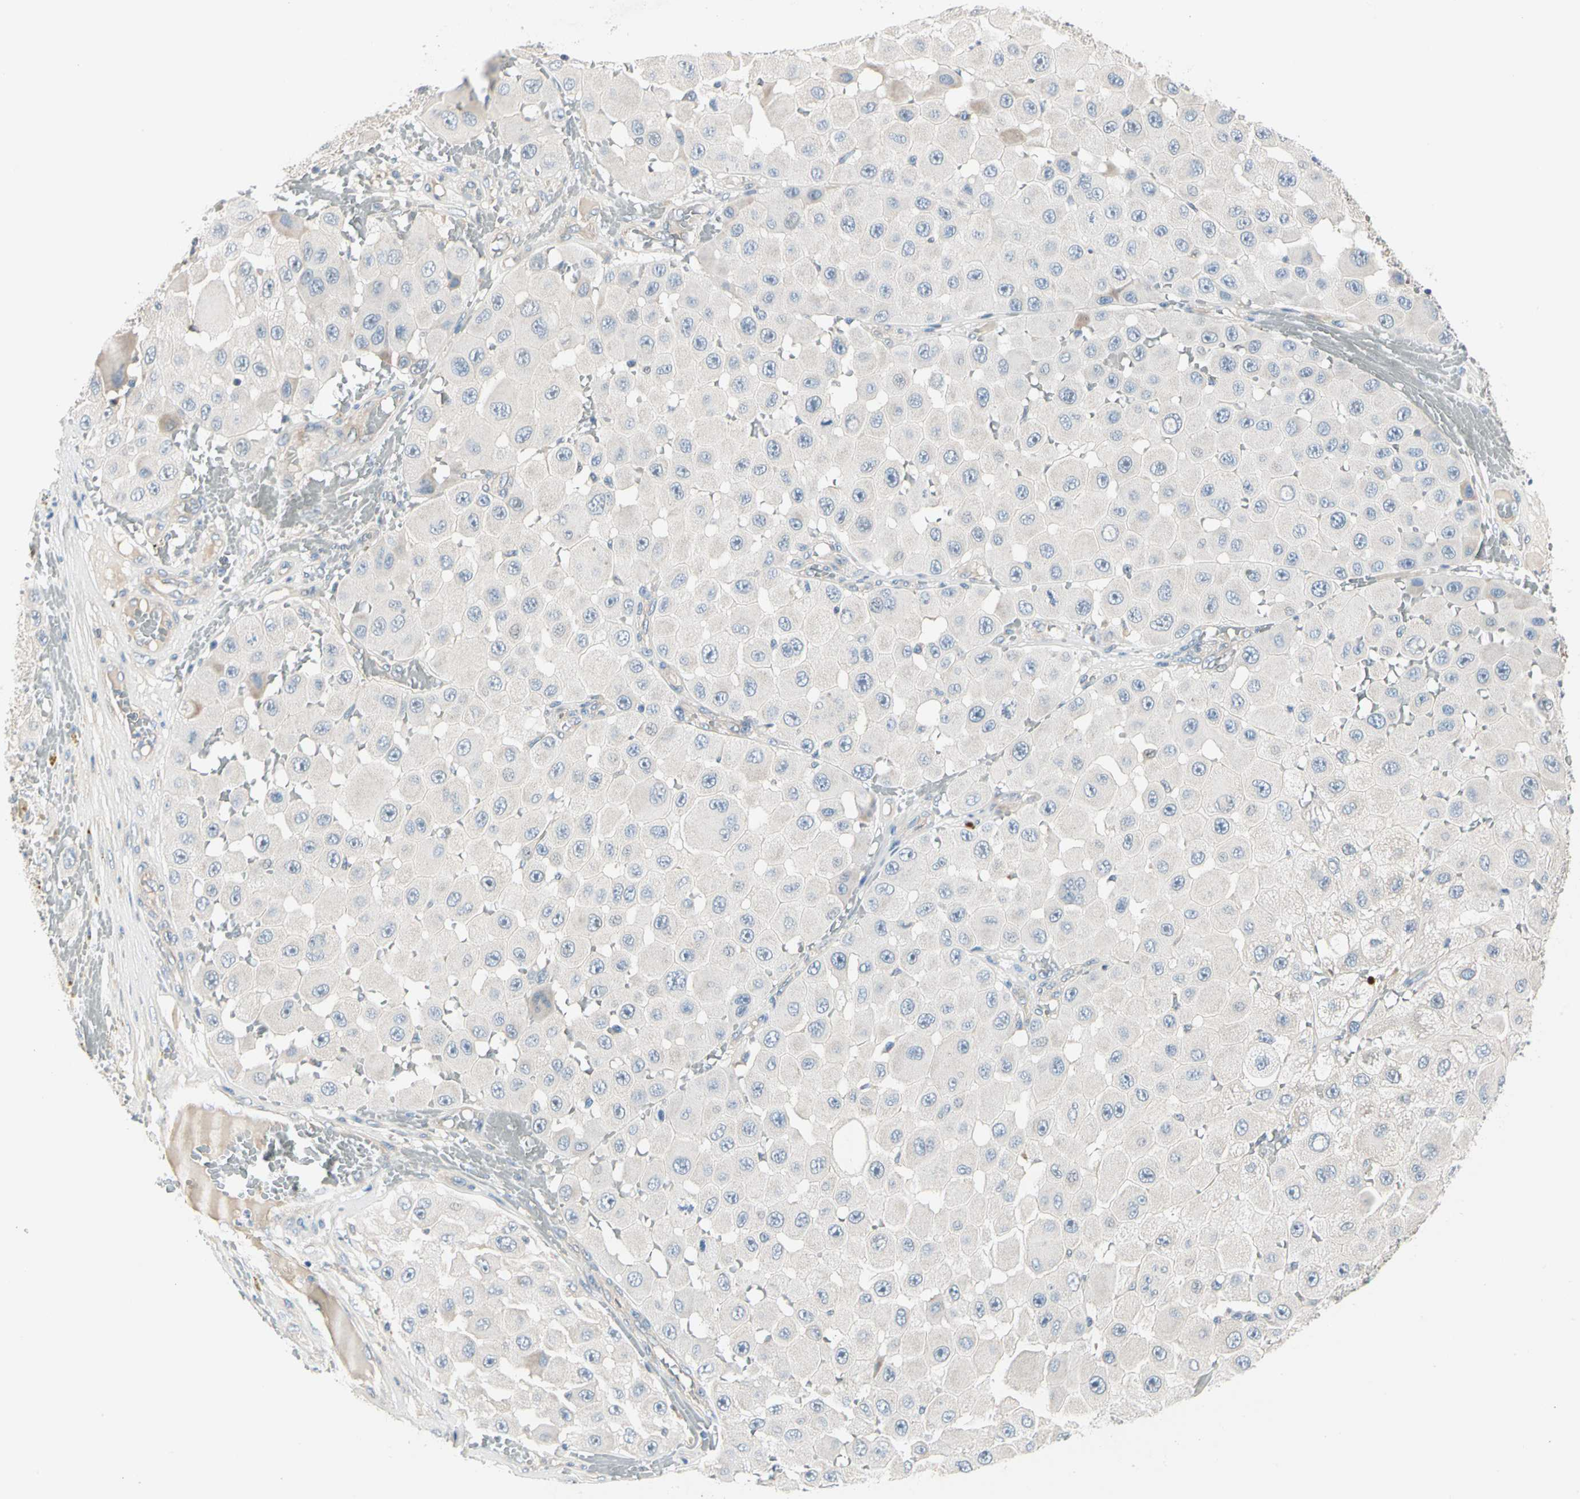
{"staining": {"intensity": "weak", "quantity": "<25%", "location": "cytoplasmic/membranous"}, "tissue": "melanoma", "cell_type": "Tumor cells", "image_type": "cancer", "snomed": [{"axis": "morphology", "description": "Malignant melanoma, NOS"}, {"axis": "topography", "description": "Skin"}], "caption": "Tumor cells show no significant positivity in melanoma.", "gene": "GPR153", "patient": {"sex": "female", "age": 81}}